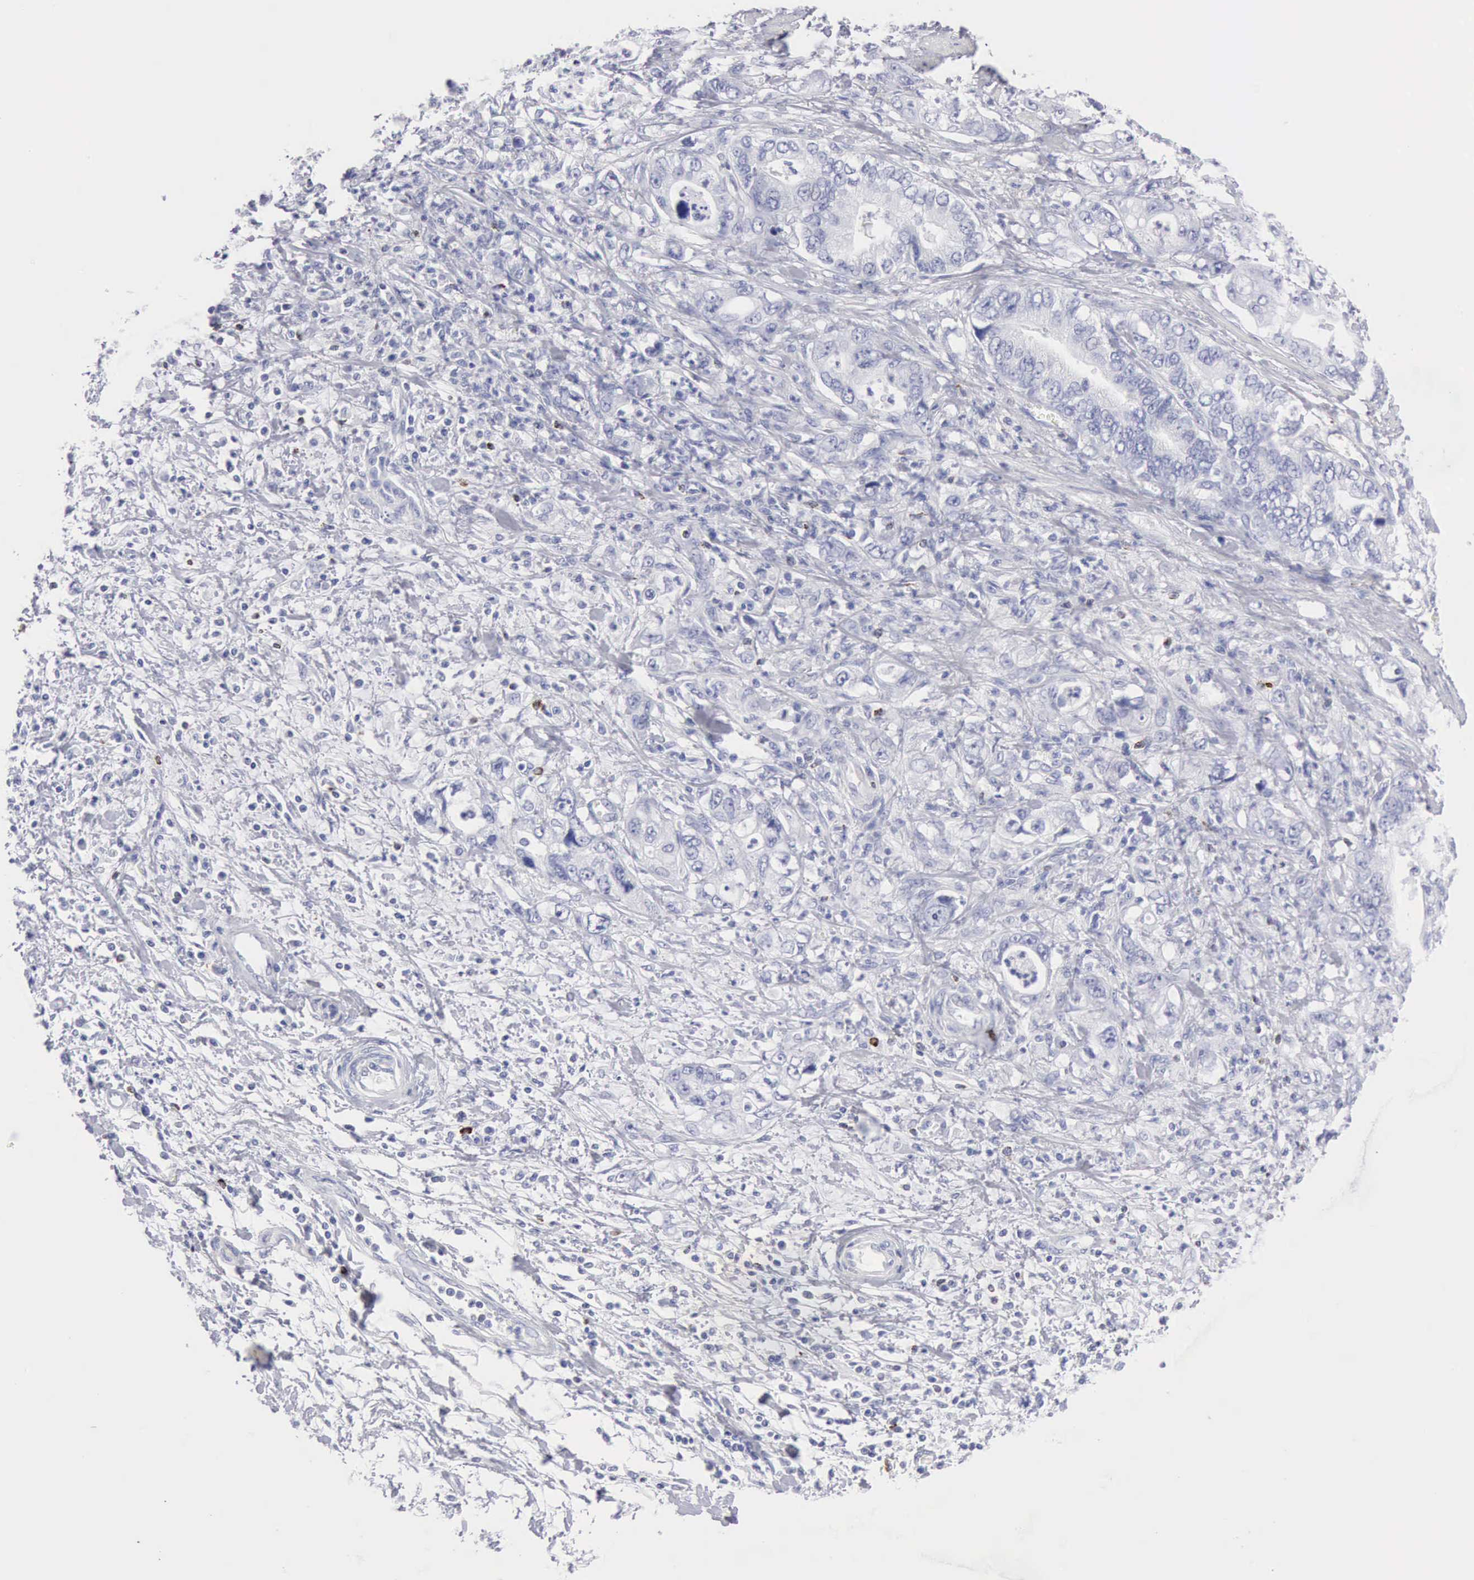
{"staining": {"intensity": "negative", "quantity": "none", "location": "none"}, "tissue": "stomach cancer", "cell_type": "Tumor cells", "image_type": "cancer", "snomed": [{"axis": "morphology", "description": "Adenocarcinoma, NOS"}, {"axis": "topography", "description": "Pancreas"}, {"axis": "topography", "description": "Stomach, upper"}], "caption": "This is a micrograph of immunohistochemistry staining of stomach adenocarcinoma, which shows no staining in tumor cells.", "gene": "GZMB", "patient": {"sex": "male", "age": 77}}